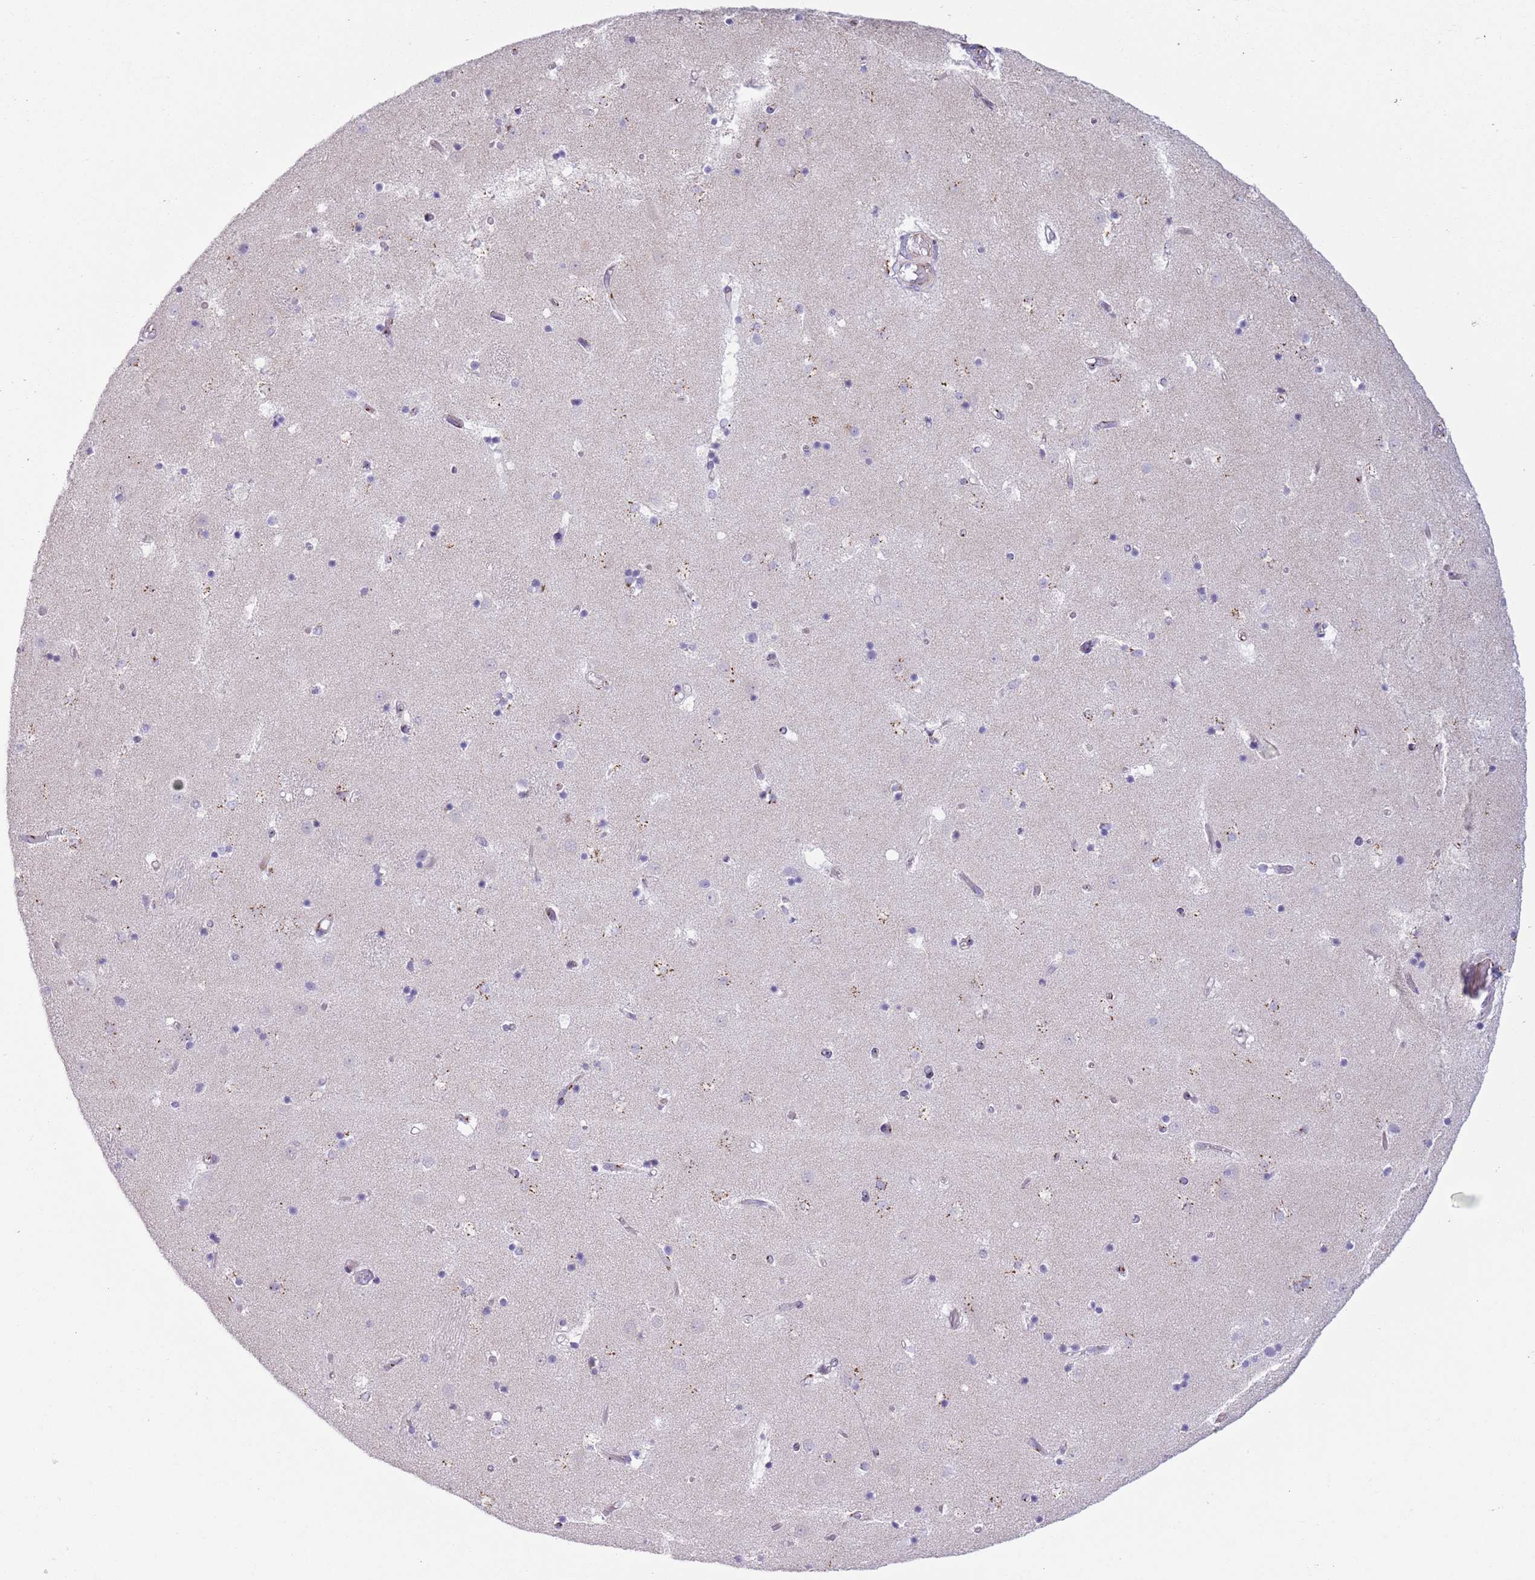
{"staining": {"intensity": "moderate", "quantity": "<25%", "location": "cytoplasmic/membranous"}, "tissue": "caudate", "cell_type": "Glial cells", "image_type": "normal", "snomed": [{"axis": "morphology", "description": "Normal tissue, NOS"}, {"axis": "topography", "description": "Lateral ventricle wall"}], "caption": "Moderate cytoplasmic/membranous staining for a protein is appreciated in approximately <25% of glial cells of unremarkable caudate using immunohistochemistry (IHC).", "gene": "C20orf96", "patient": {"sex": "female", "age": 52}}